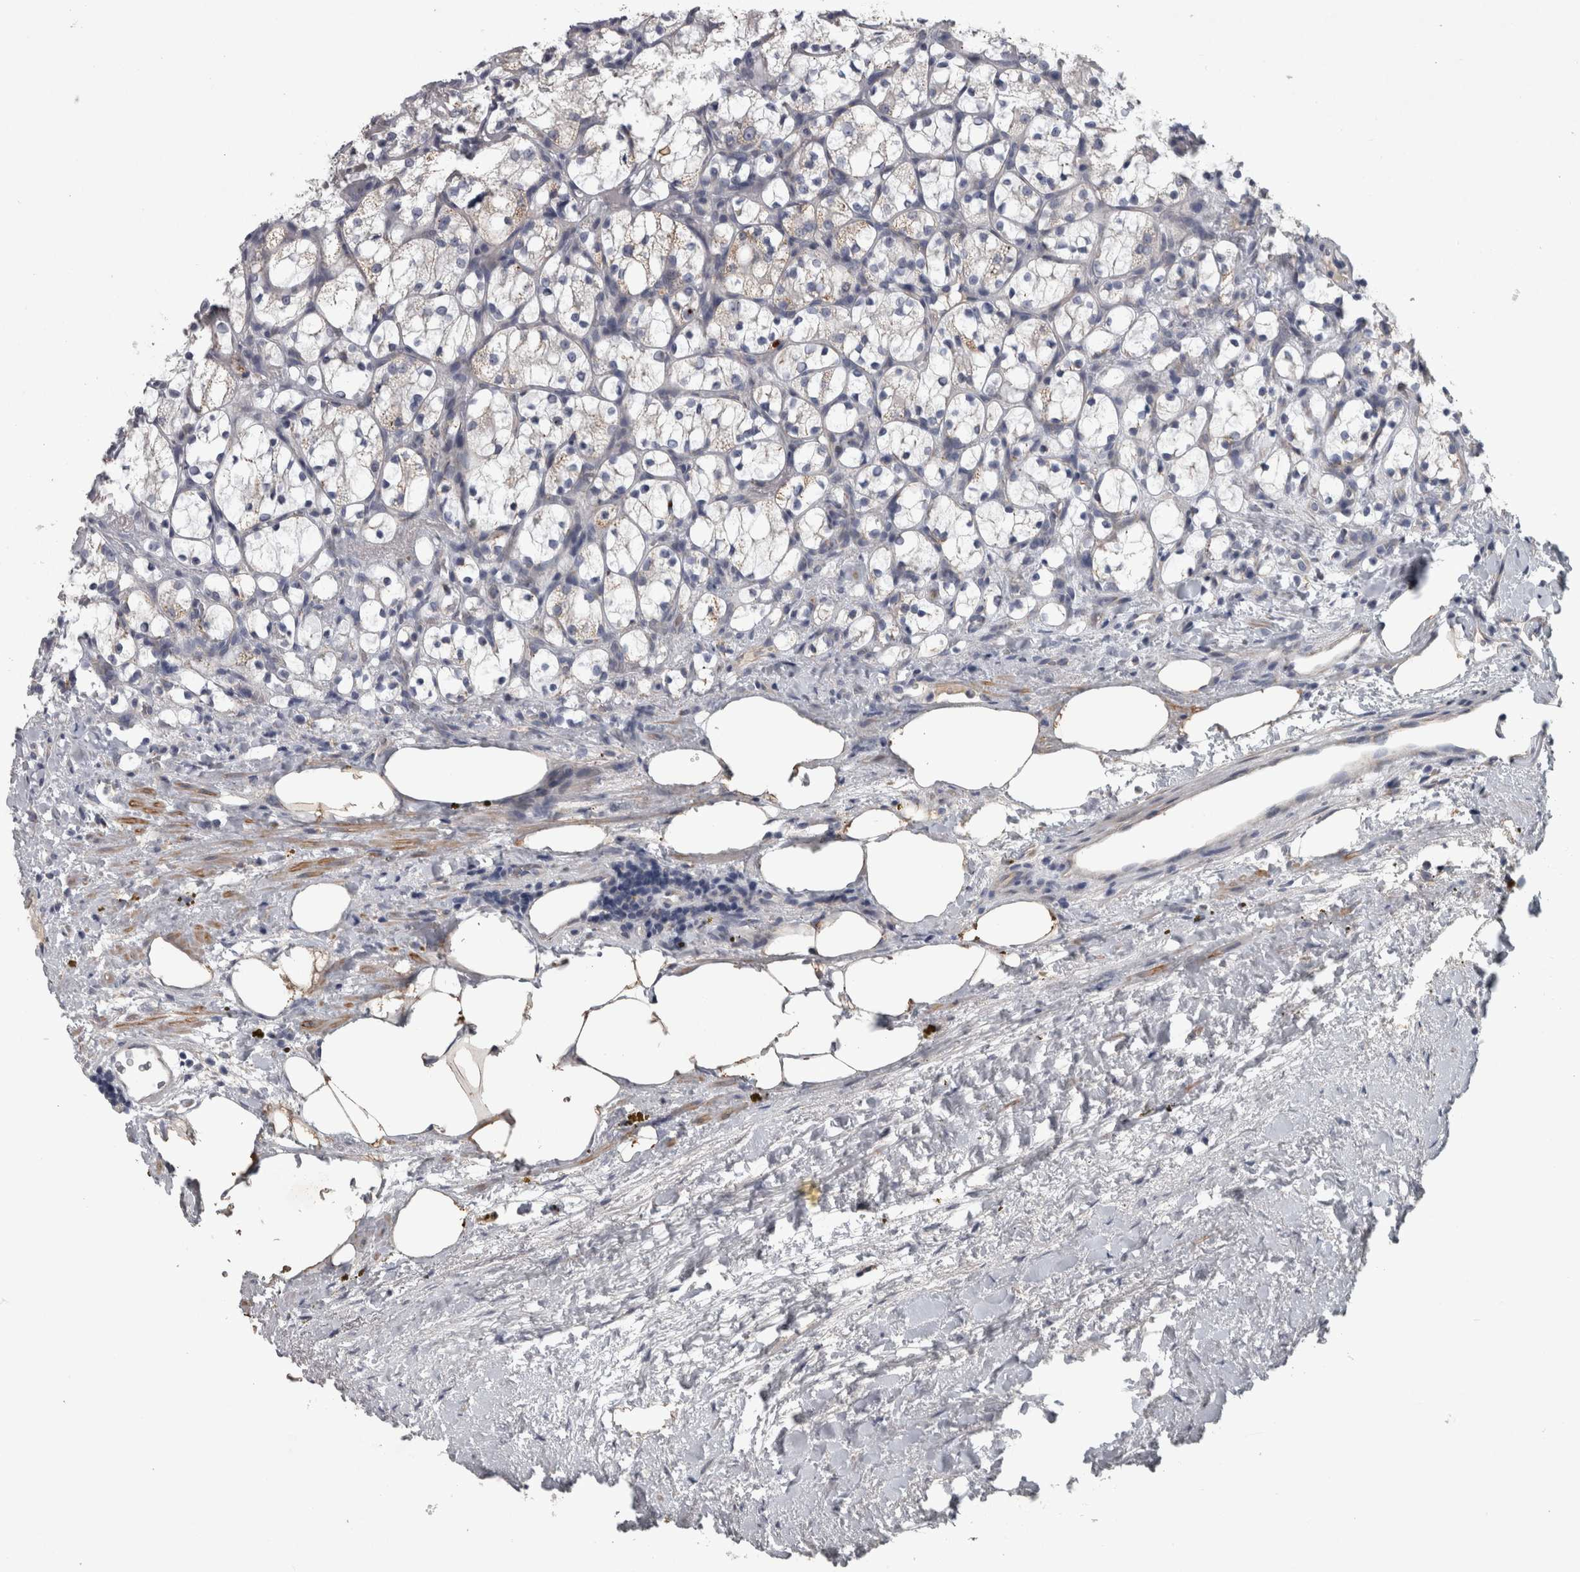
{"staining": {"intensity": "negative", "quantity": "none", "location": "none"}, "tissue": "renal cancer", "cell_type": "Tumor cells", "image_type": "cancer", "snomed": [{"axis": "morphology", "description": "Adenocarcinoma, NOS"}, {"axis": "topography", "description": "Kidney"}], "caption": "Immunohistochemistry of human renal cancer (adenocarcinoma) exhibits no staining in tumor cells.", "gene": "DBT", "patient": {"sex": "female", "age": 69}}